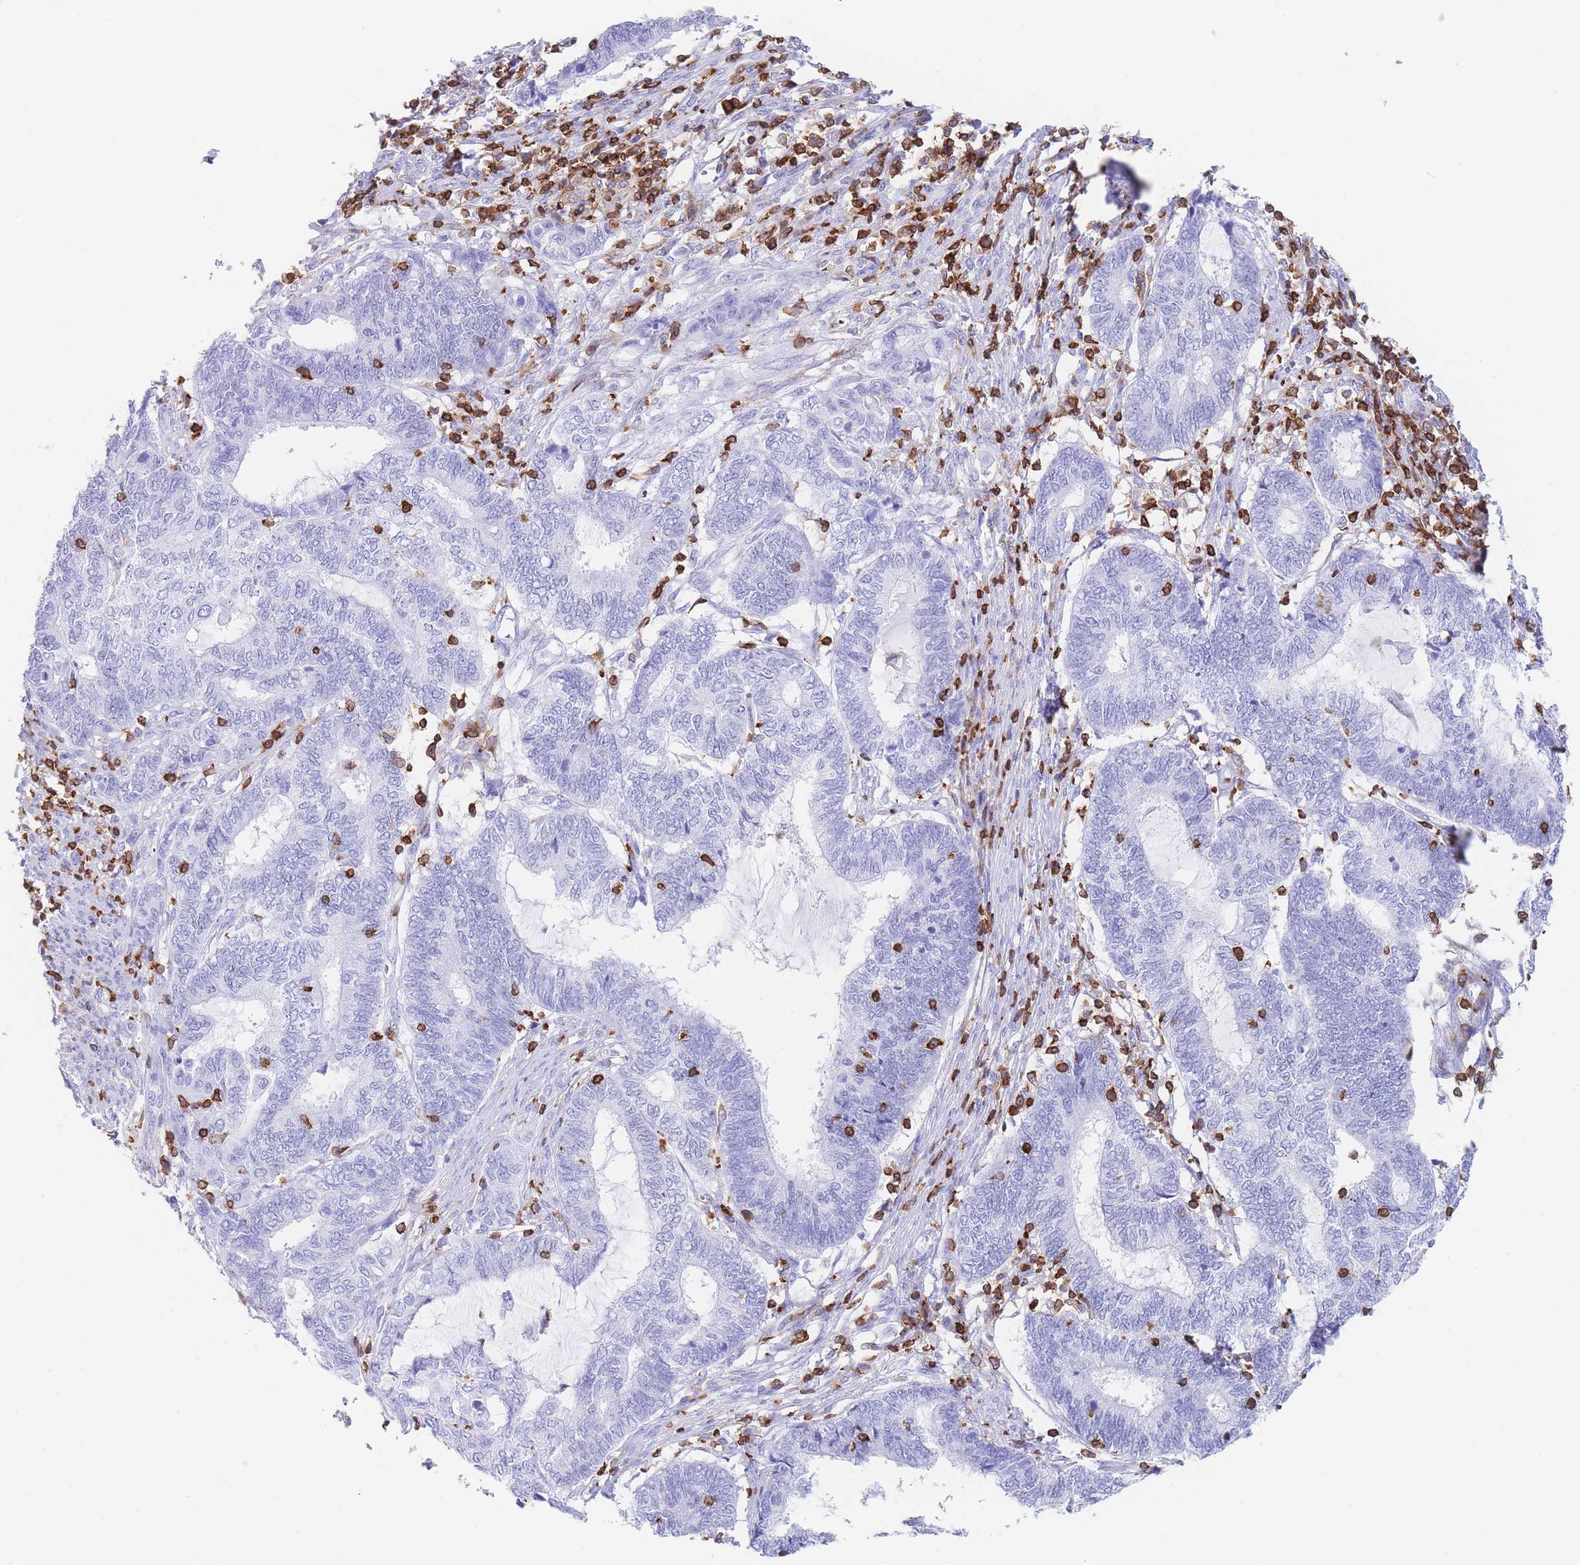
{"staining": {"intensity": "negative", "quantity": "none", "location": "none"}, "tissue": "endometrial cancer", "cell_type": "Tumor cells", "image_type": "cancer", "snomed": [{"axis": "morphology", "description": "Adenocarcinoma, NOS"}, {"axis": "topography", "description": "Uterus"}, {"axis": "topography", "description": "Endometrium"}], "caption": "Endometrial cancer stained for a protein using immunohistochemistry (IHC) exhibits no expression tumor cells.", "gene": "CORO1A", "patient": {"sex": "female", "age": 70}}